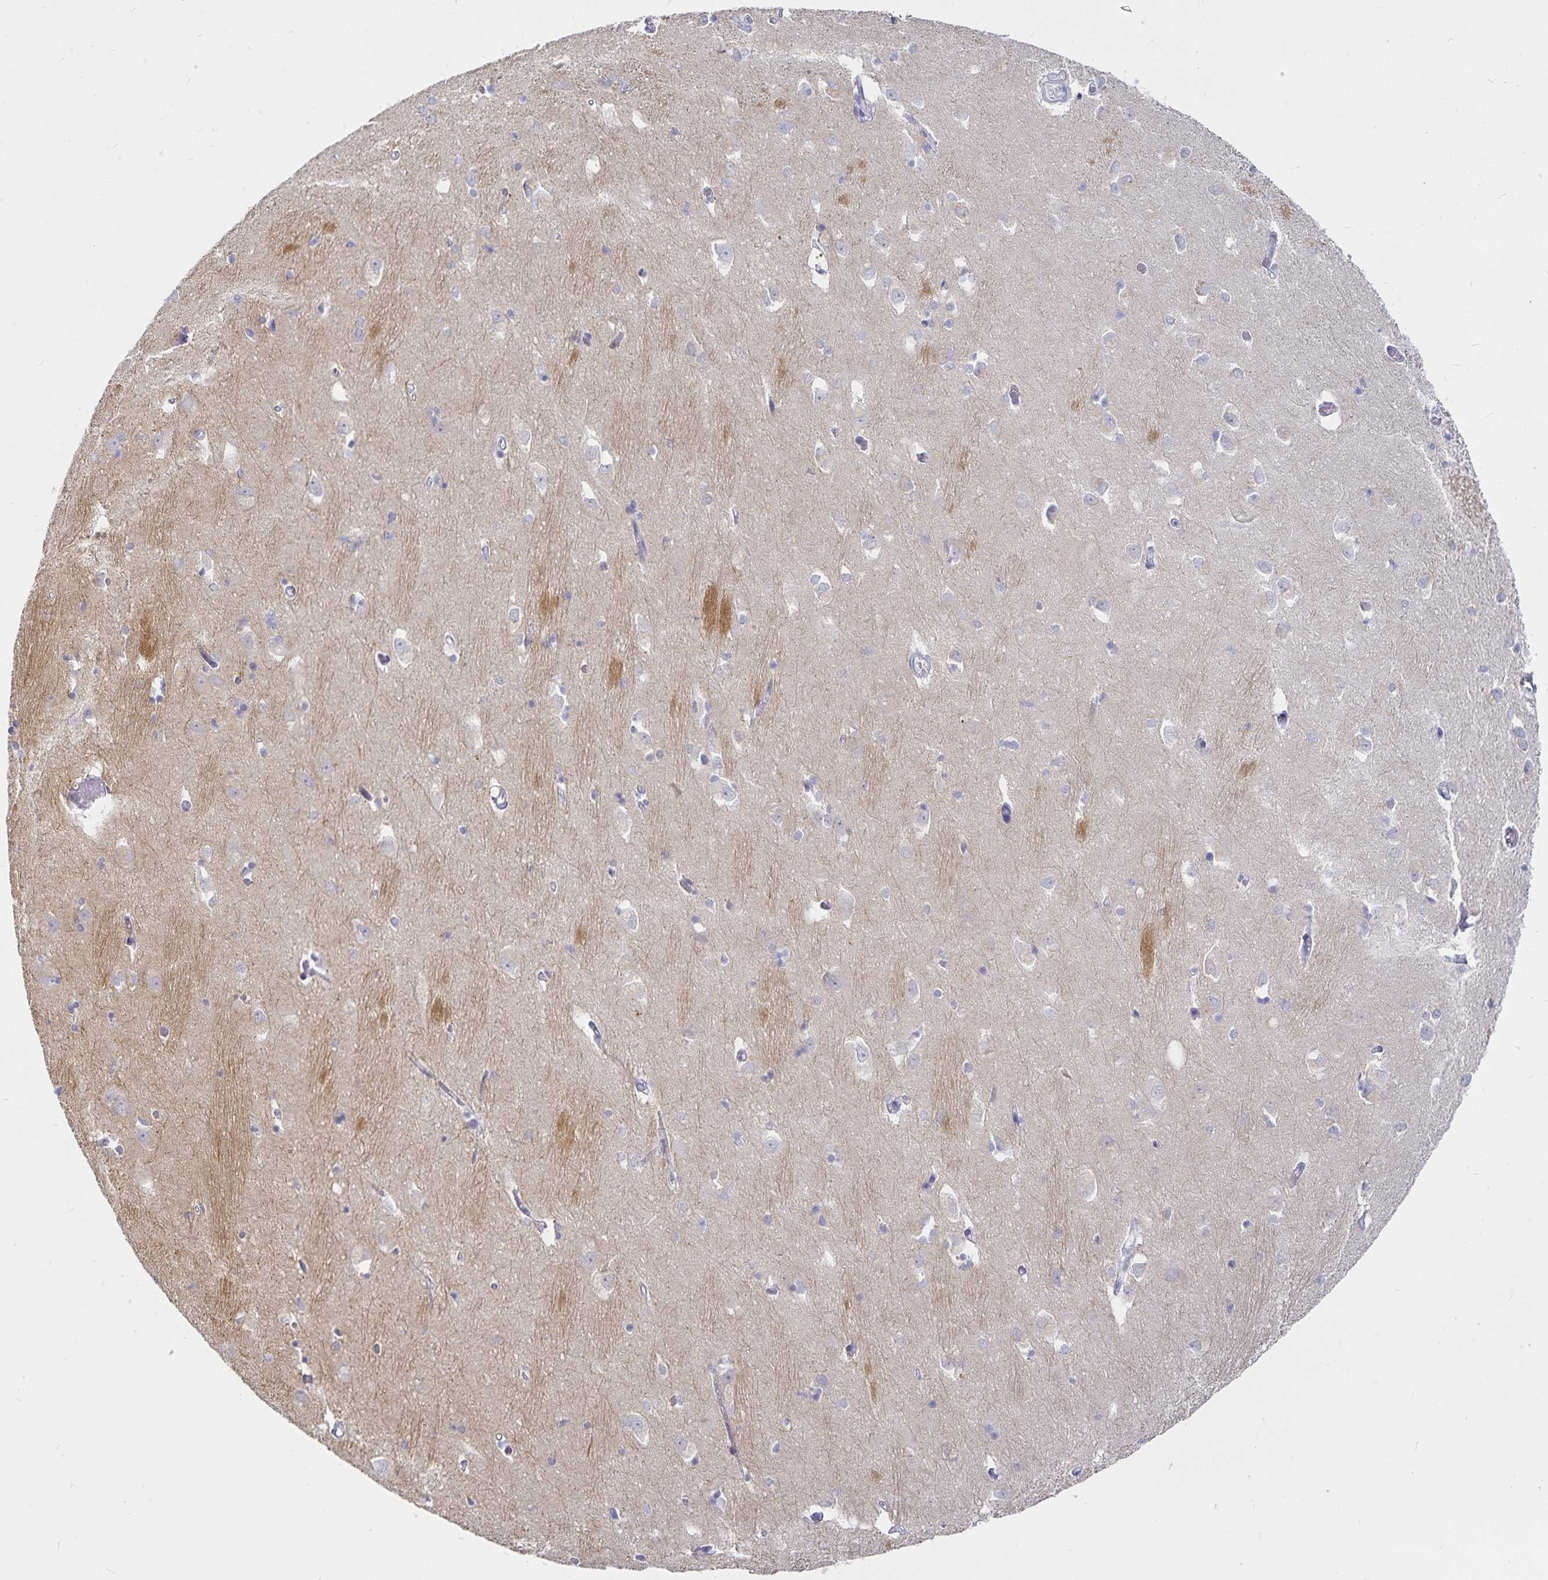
{"staining": {"intensity": "negative", "quantity": "none", "location": "none"}, "tissue": "caudate", "cell_type": "Glial cells", "image_type": "normal", "snomed": [{"axis": "morphology", "description": "Normal tissue, NOS"}, {"axis": "topography", "description": "Lateral ventricle wall"}, {"axis": "topography", "description": "Hippocampus"}], "caption": "This histopathology image is of normal caudate stained with IHC to label a protein in brown with the nuclei are counter-stained blue. There is no expression in glial cells. (DAB (3,3'-diaminobenzidine) immunohistochemistry, high magnification).", "gene": "SFTPA1", "patient": {"sex": "female", "age": 63}}